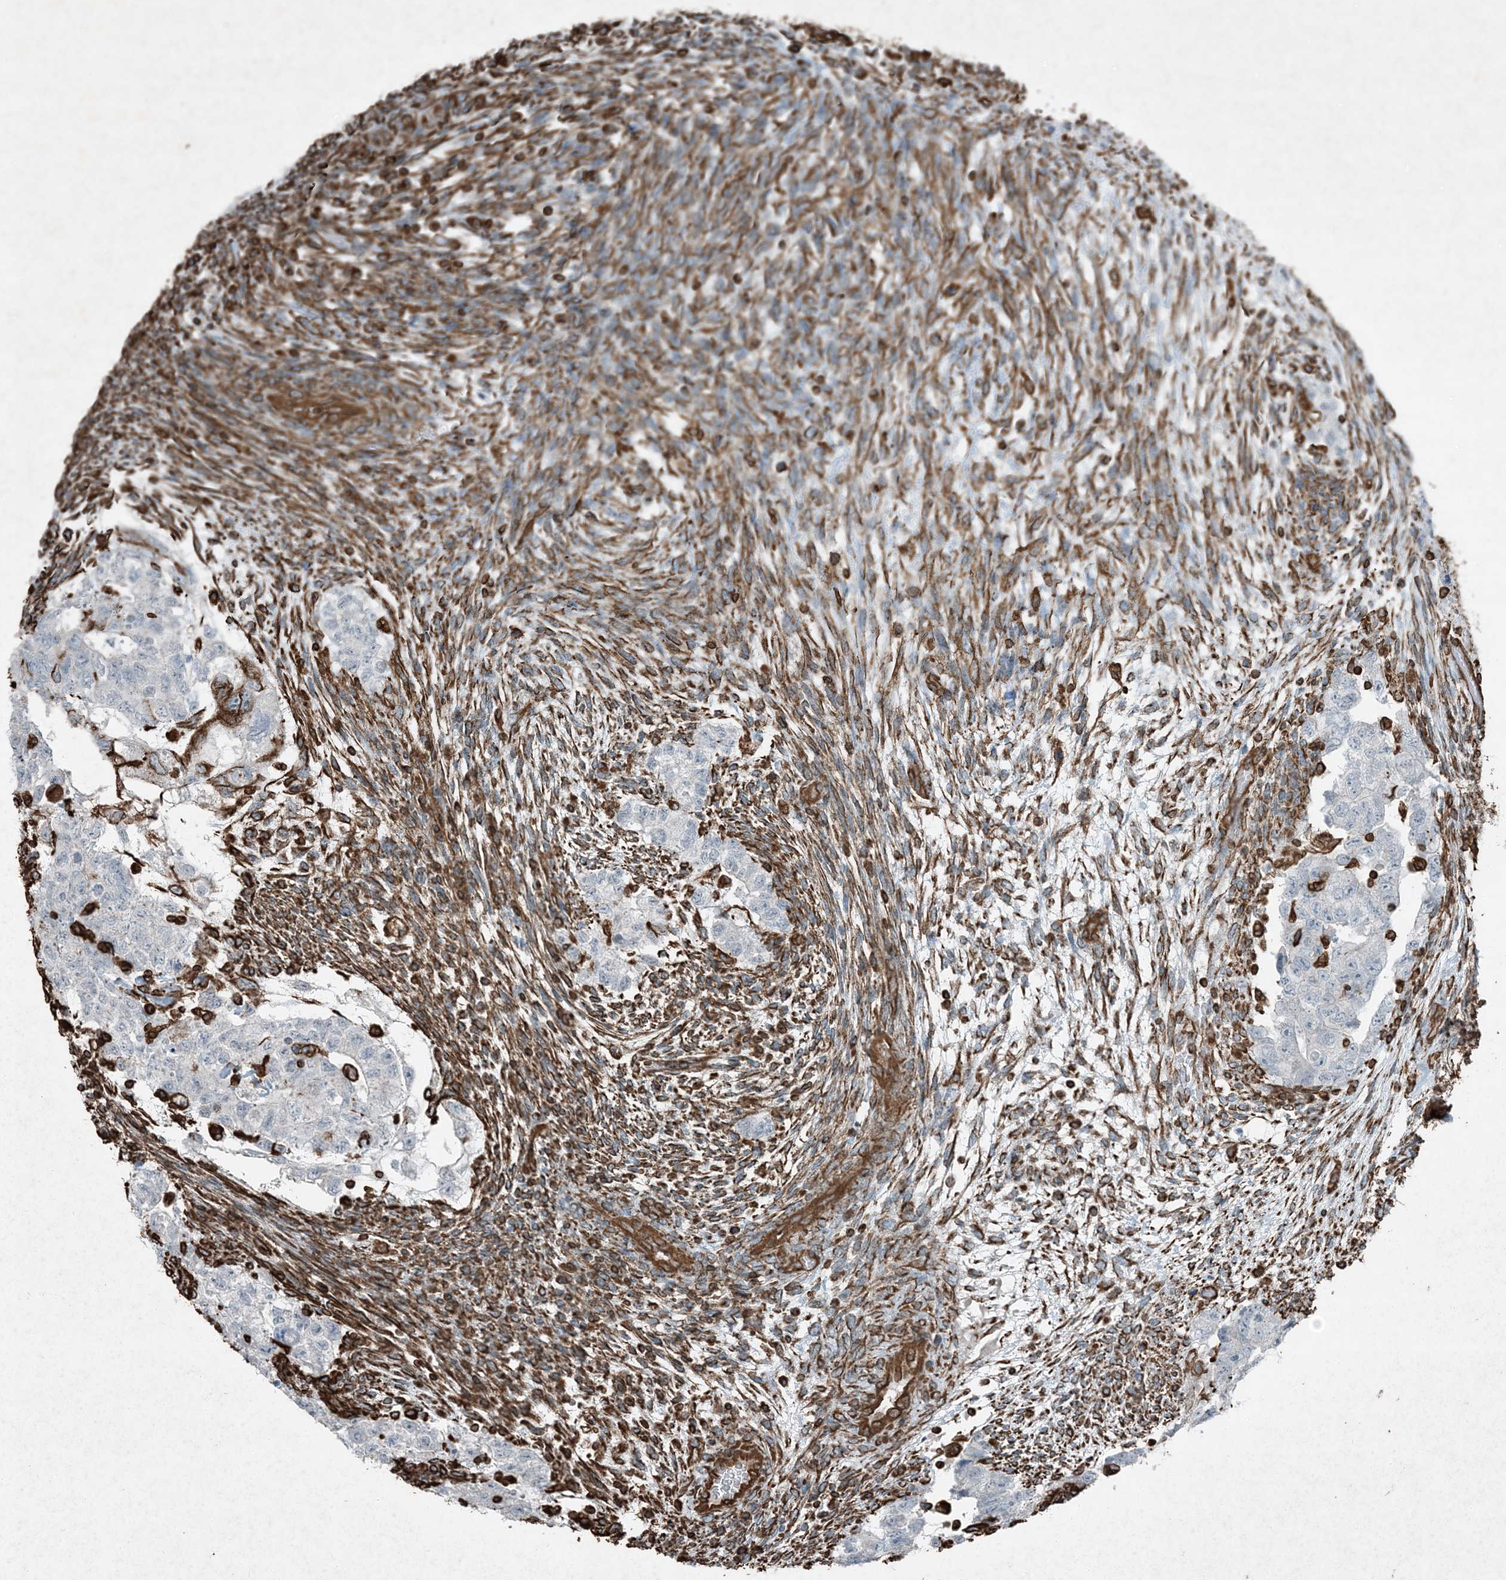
{"staining": {"intensity": "negative", "quantity": "none", "location": "none"}, "tissue": "testis cancer", "cell_type": "Tumor cells", "image_type": "cancer", "snomed": [{"axis": "morphology", "description": "Carcinoma, Embryonal, NOS"}, {"axis": "topography", "description": "Testis"}], "caption": "A histopathology image of testis cancer stained for a protein shows no brown staining in tumor cells.", "gene": "RYK", "patient": {"sex": "male", "age": 36}}